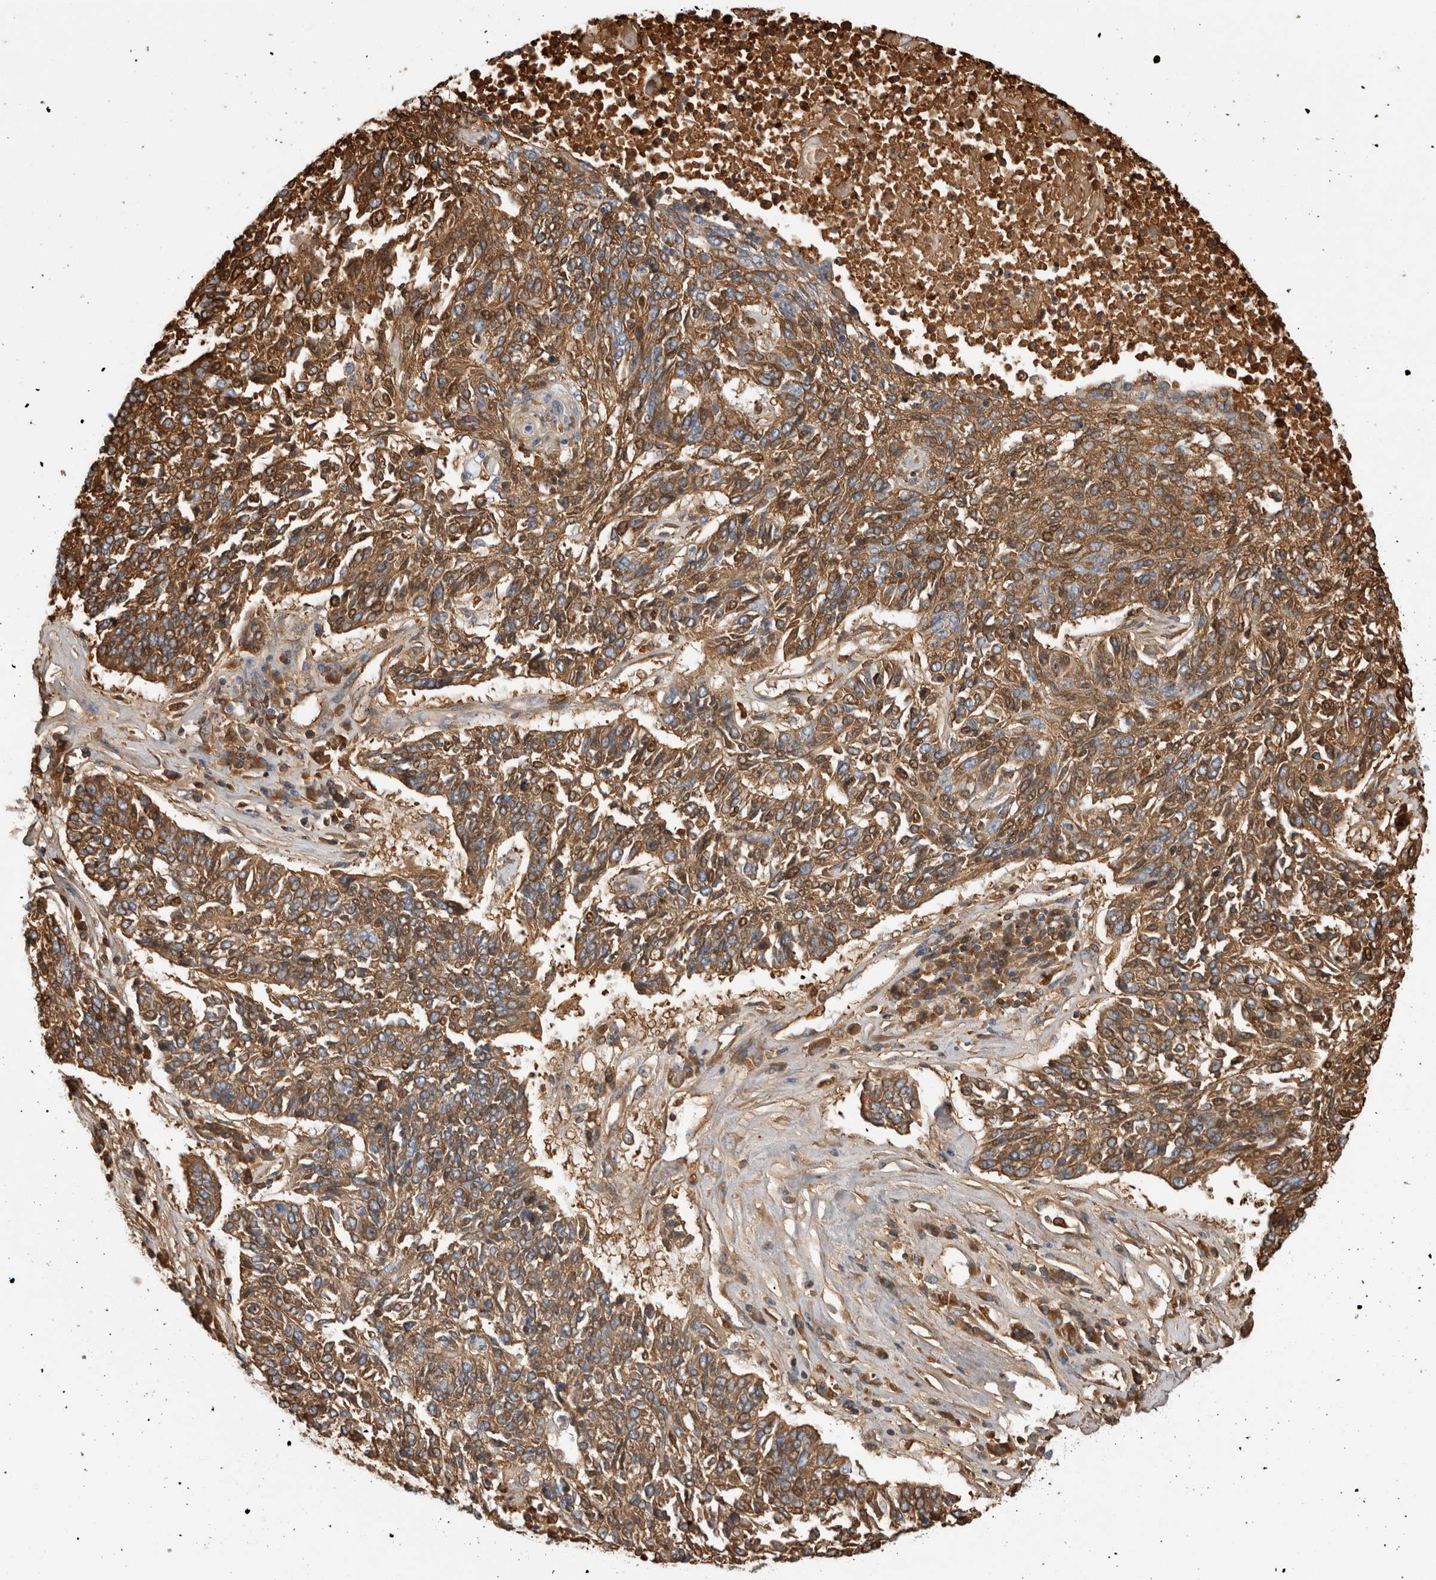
{"staining": {"intensity": "moderate", "quantity": ">75%", "location": "cytoplasmic/membranous"}, "tissue": "lung cancer", "cell_type": "Tumor cells", "image_type": "cancer", "snomed": [{"axis": "morphology", "description": "Normal tissue, NOS"}, {"axis": "morphology", "description": "Squamous cell carcinoma, NOS"}, {"axis": "topography", "description": "Cartilage tissue"}, {"axis": "topography", "description": "Bronchus"}, {"axis": "topography", "description": "Lung"}], "caption": "Tumor cells demonstrate moderate cytoplasmic/membranous staining in about >75% of cells in lung cancer (squamous cell carcinoma). The staining is performed using DAB brown chromogen to label protein expression. The nuclei are counter-stained blue using hematoxylin.", "gene": "TBCE", "patient": {"sex": "female", "age": 49}}